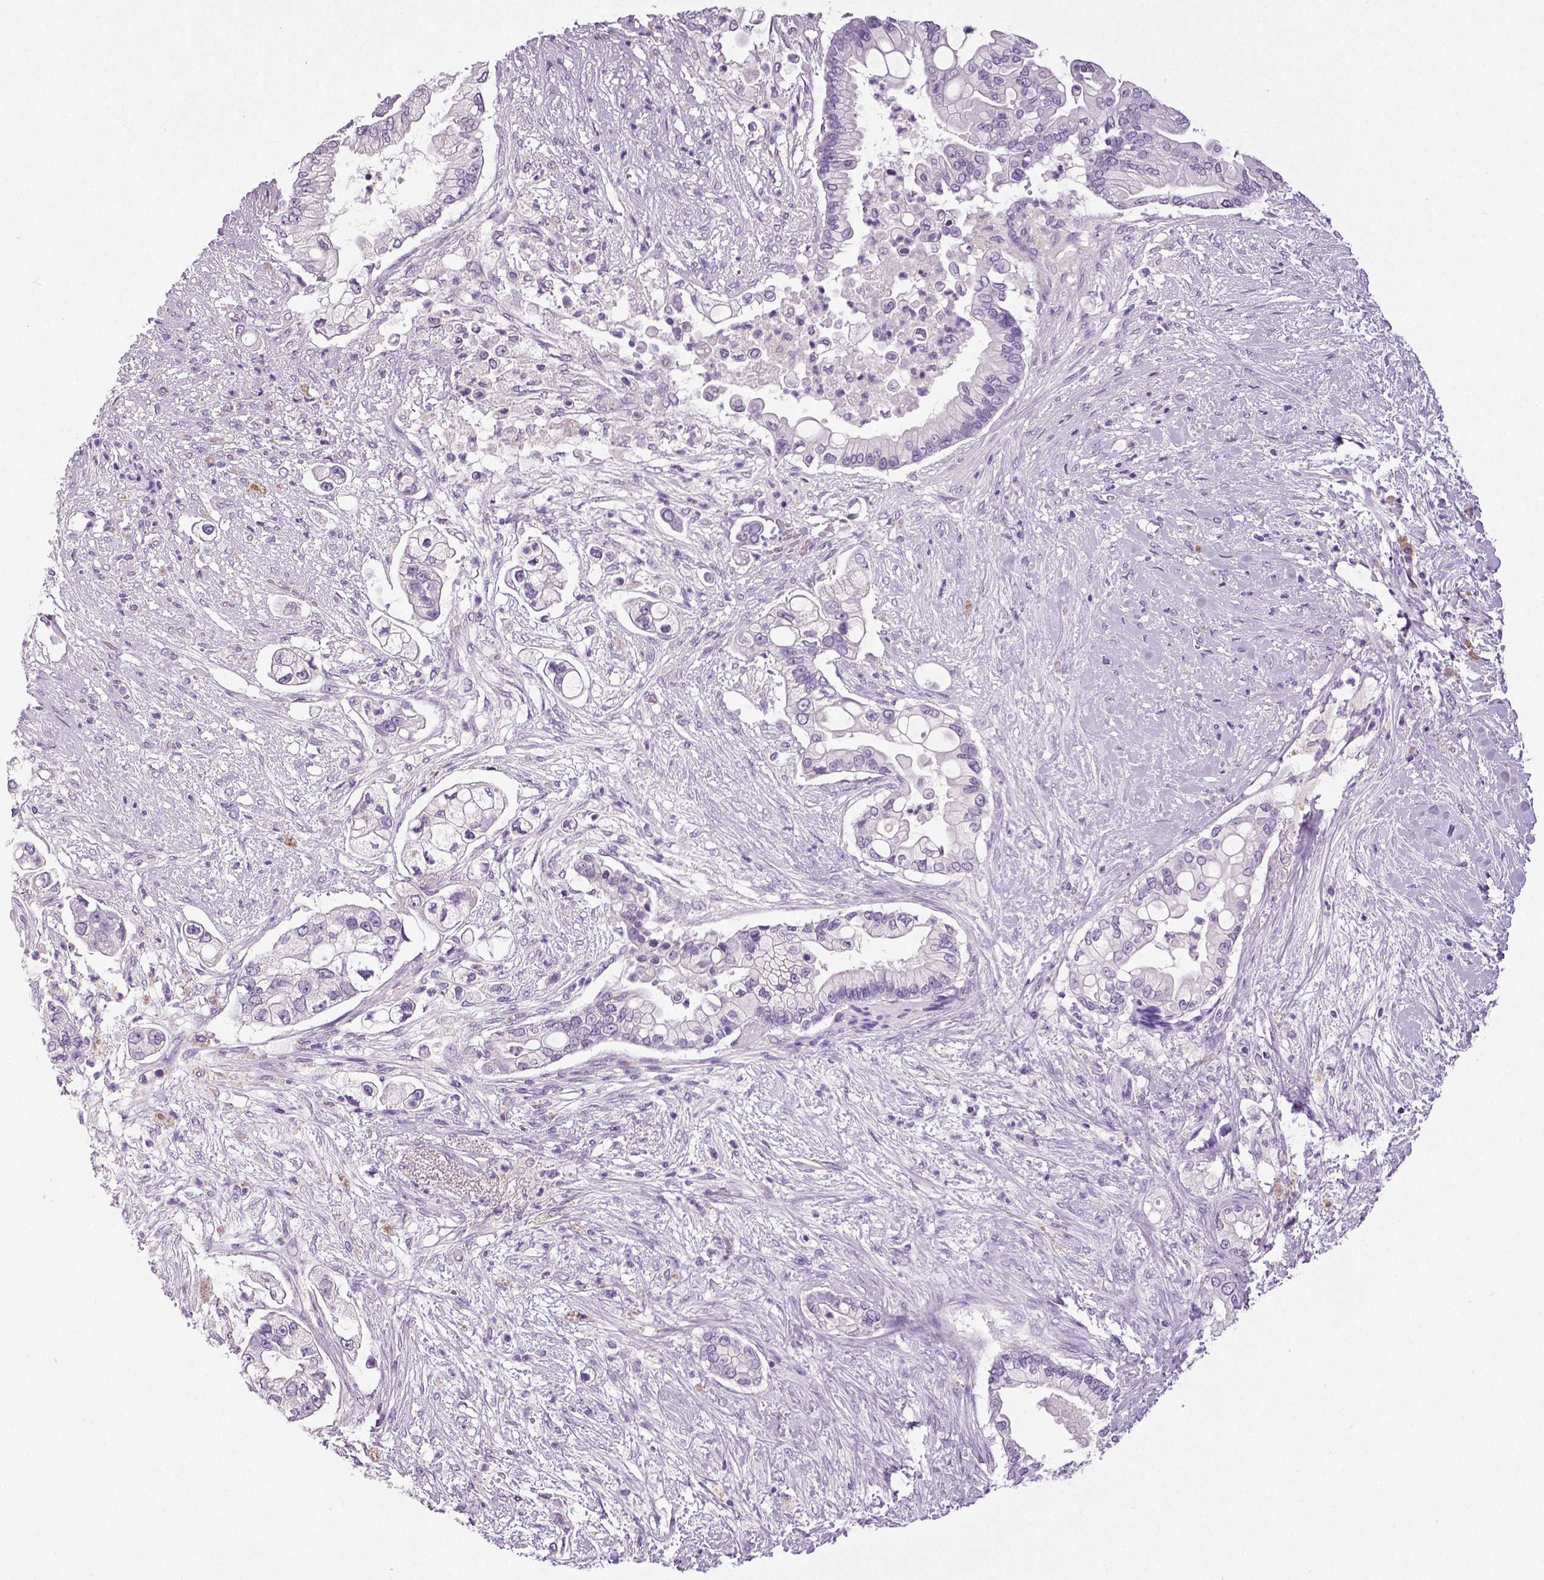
{"staining": {"intensity": "negative", "quantity": "none", "location": "none"}, "tissue": "pancreatic cancer", "cell_type": "Tumor cells", "image_type": "cancer", "snomed": [{"axis": "morphology", "description": "Adenocarcinoma, NOS"}, {"axis": "topography", "description": "Pancreas"}], "caption": "Tumor cells are negative for brown protein staining in pancreatic adenocarcinoma.", "gene": "NECAB2", "patient": {"sex": "female", "age": 69}}